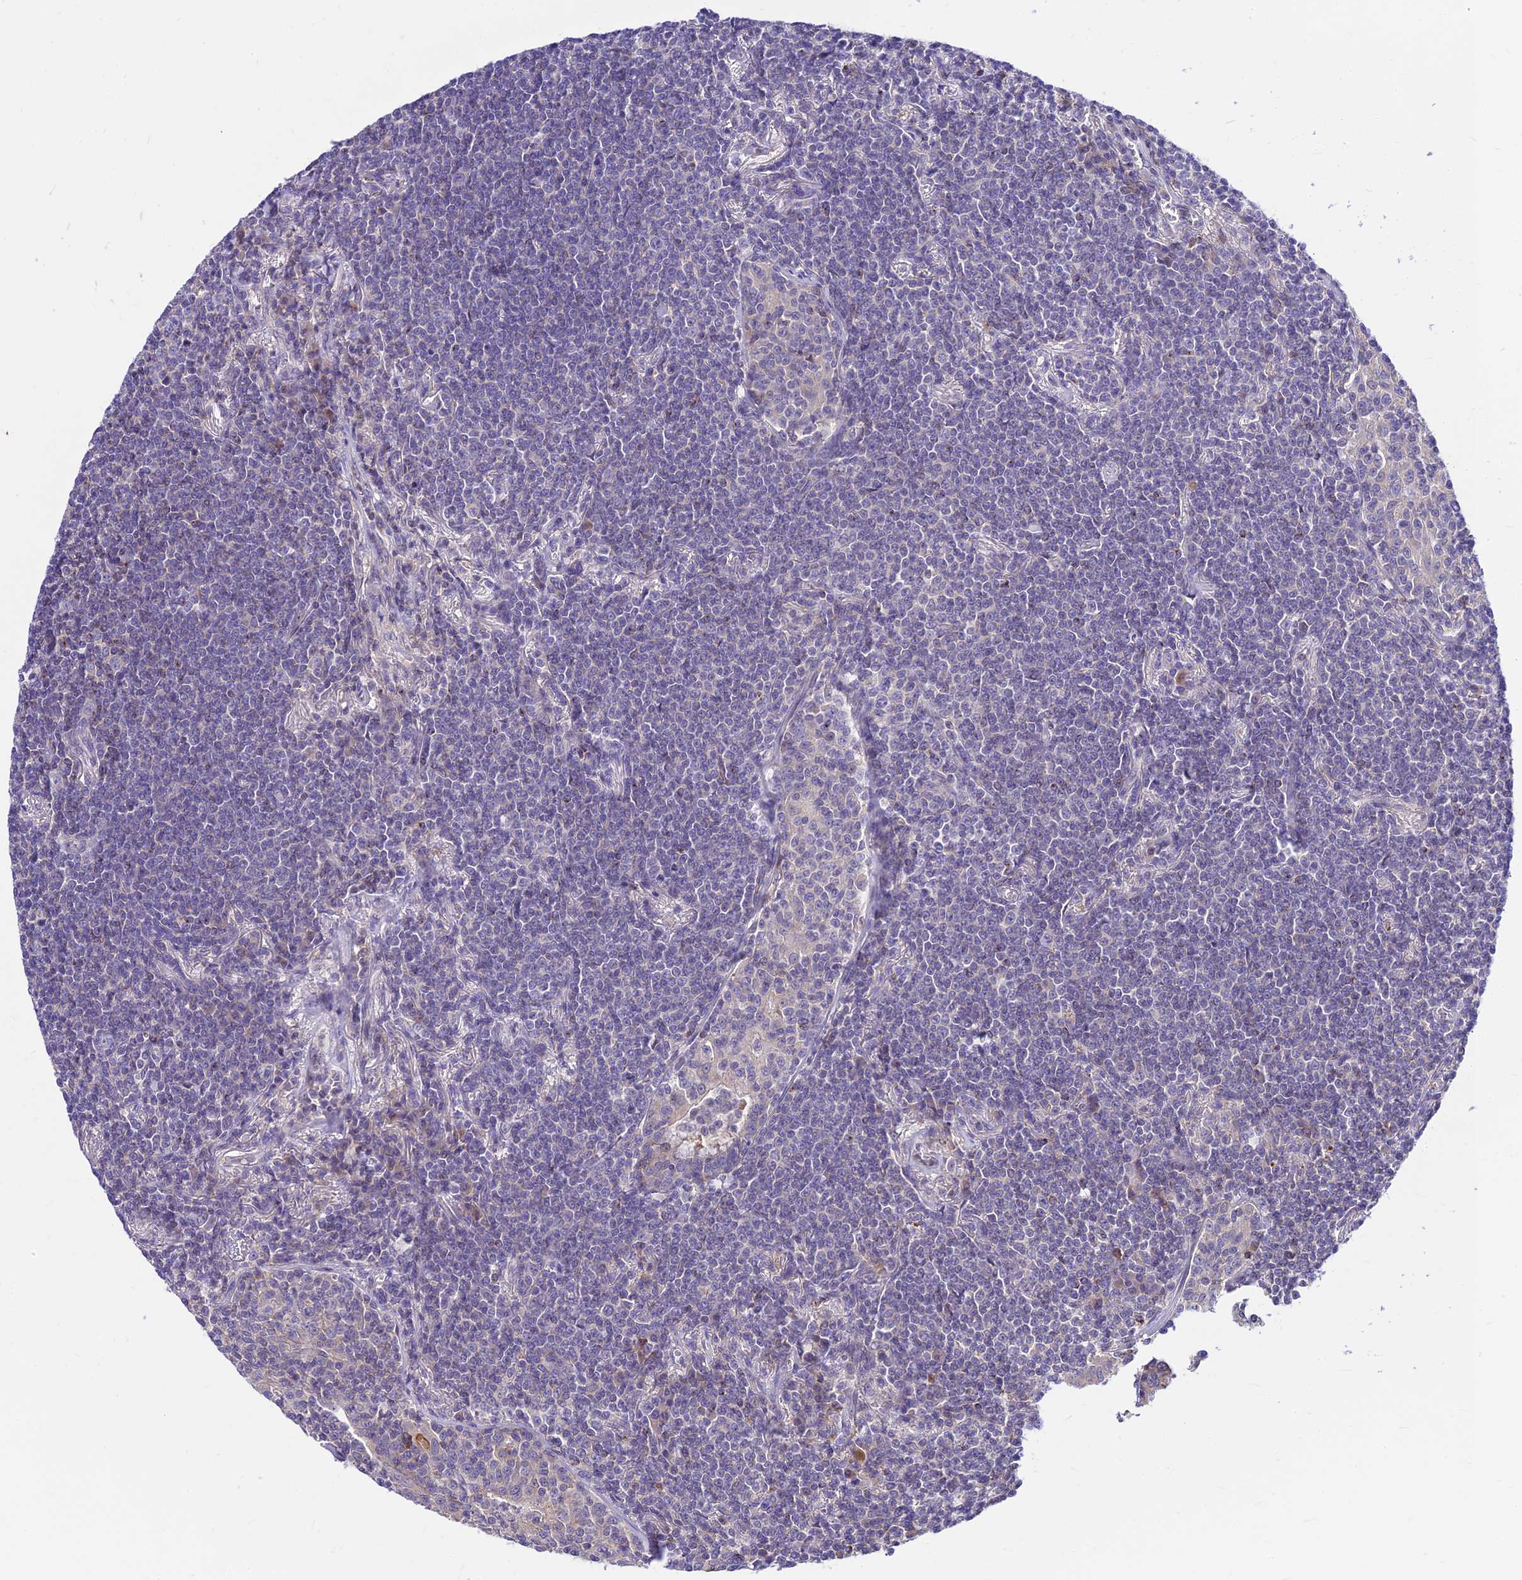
{"staining": {"intensity": "negative", "quantity": "none", "location": "none"}, "tissue": "lymphoma", "cell_type": "Tumor cells", "image_type": "cancer", "snomed": [{"axis": "morphology", "description": "Malignant lymphoma, non-Hodgkin's type, Low grade"}, {"axis": "topography", "description": "Lung"}], "caption": "DAB (3,3'-diaminobenzidine) immunohistochemical staining of human low-grade malignant lymphoma, non-Hodgkin's type shows no significant expression in tumor cells.", "gene": "C6orf132", "patient": {"sex": "female", "age": 71}}